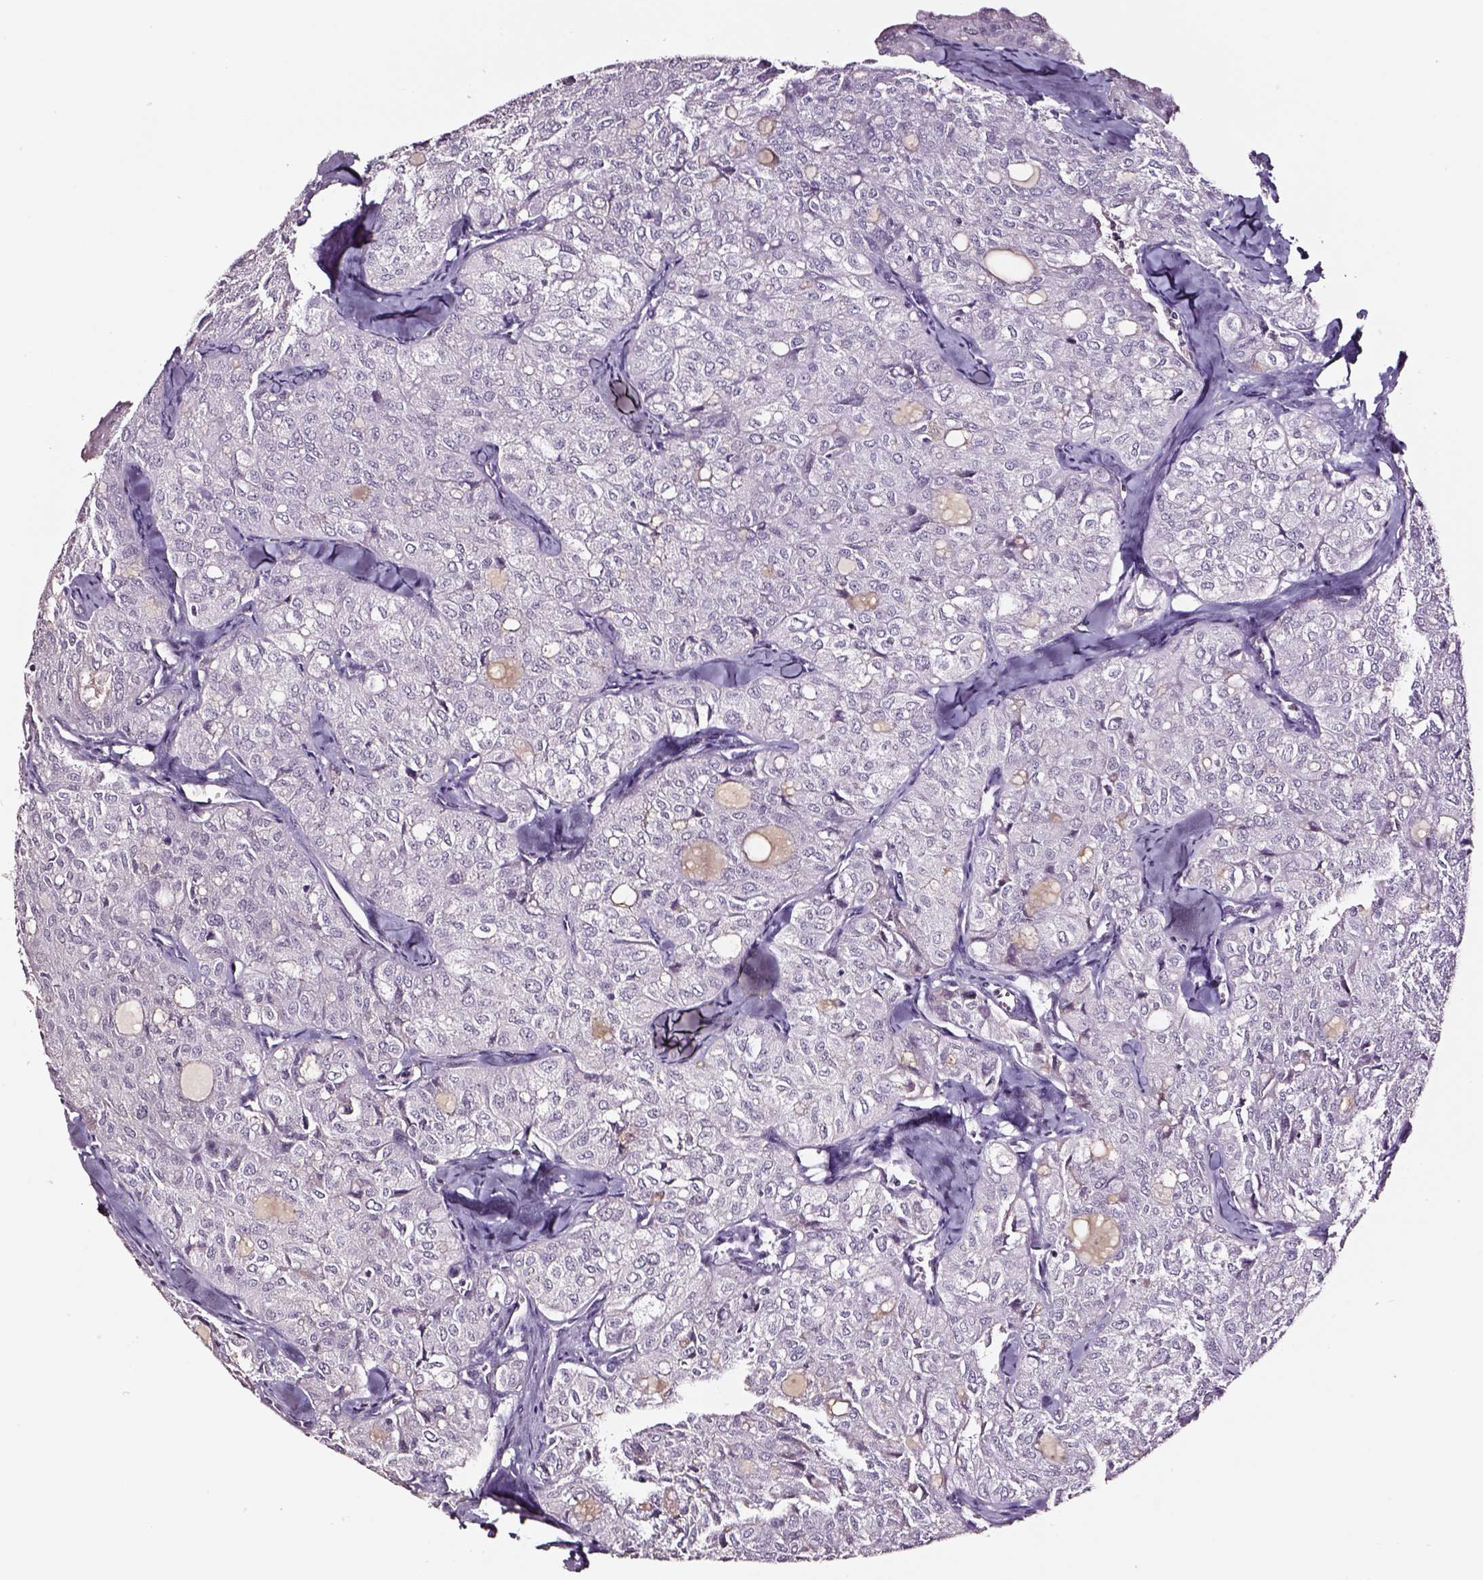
{"staining": {"intensity": "negative", "quantity": "none", "location": "none"}, "tissue": "thyroid cancer", "cell_type": "Tumor cells", "image_type": "cancer", "snomed": [{"axis": "morphology", "description": "Follicular adenoma carcinoma, NOS"}, {"axis": "topography", "description": "Thyroid gland"}], "caption": "This micrograph is of thyroid follicular adenoma carcinoma stained with IHC to label a protein in brown with the nuclei are counter-stained blue. There is no staining in tumor cells.", "gene": "SMIM17", "patient": {"sex": "male", "age": 75}}